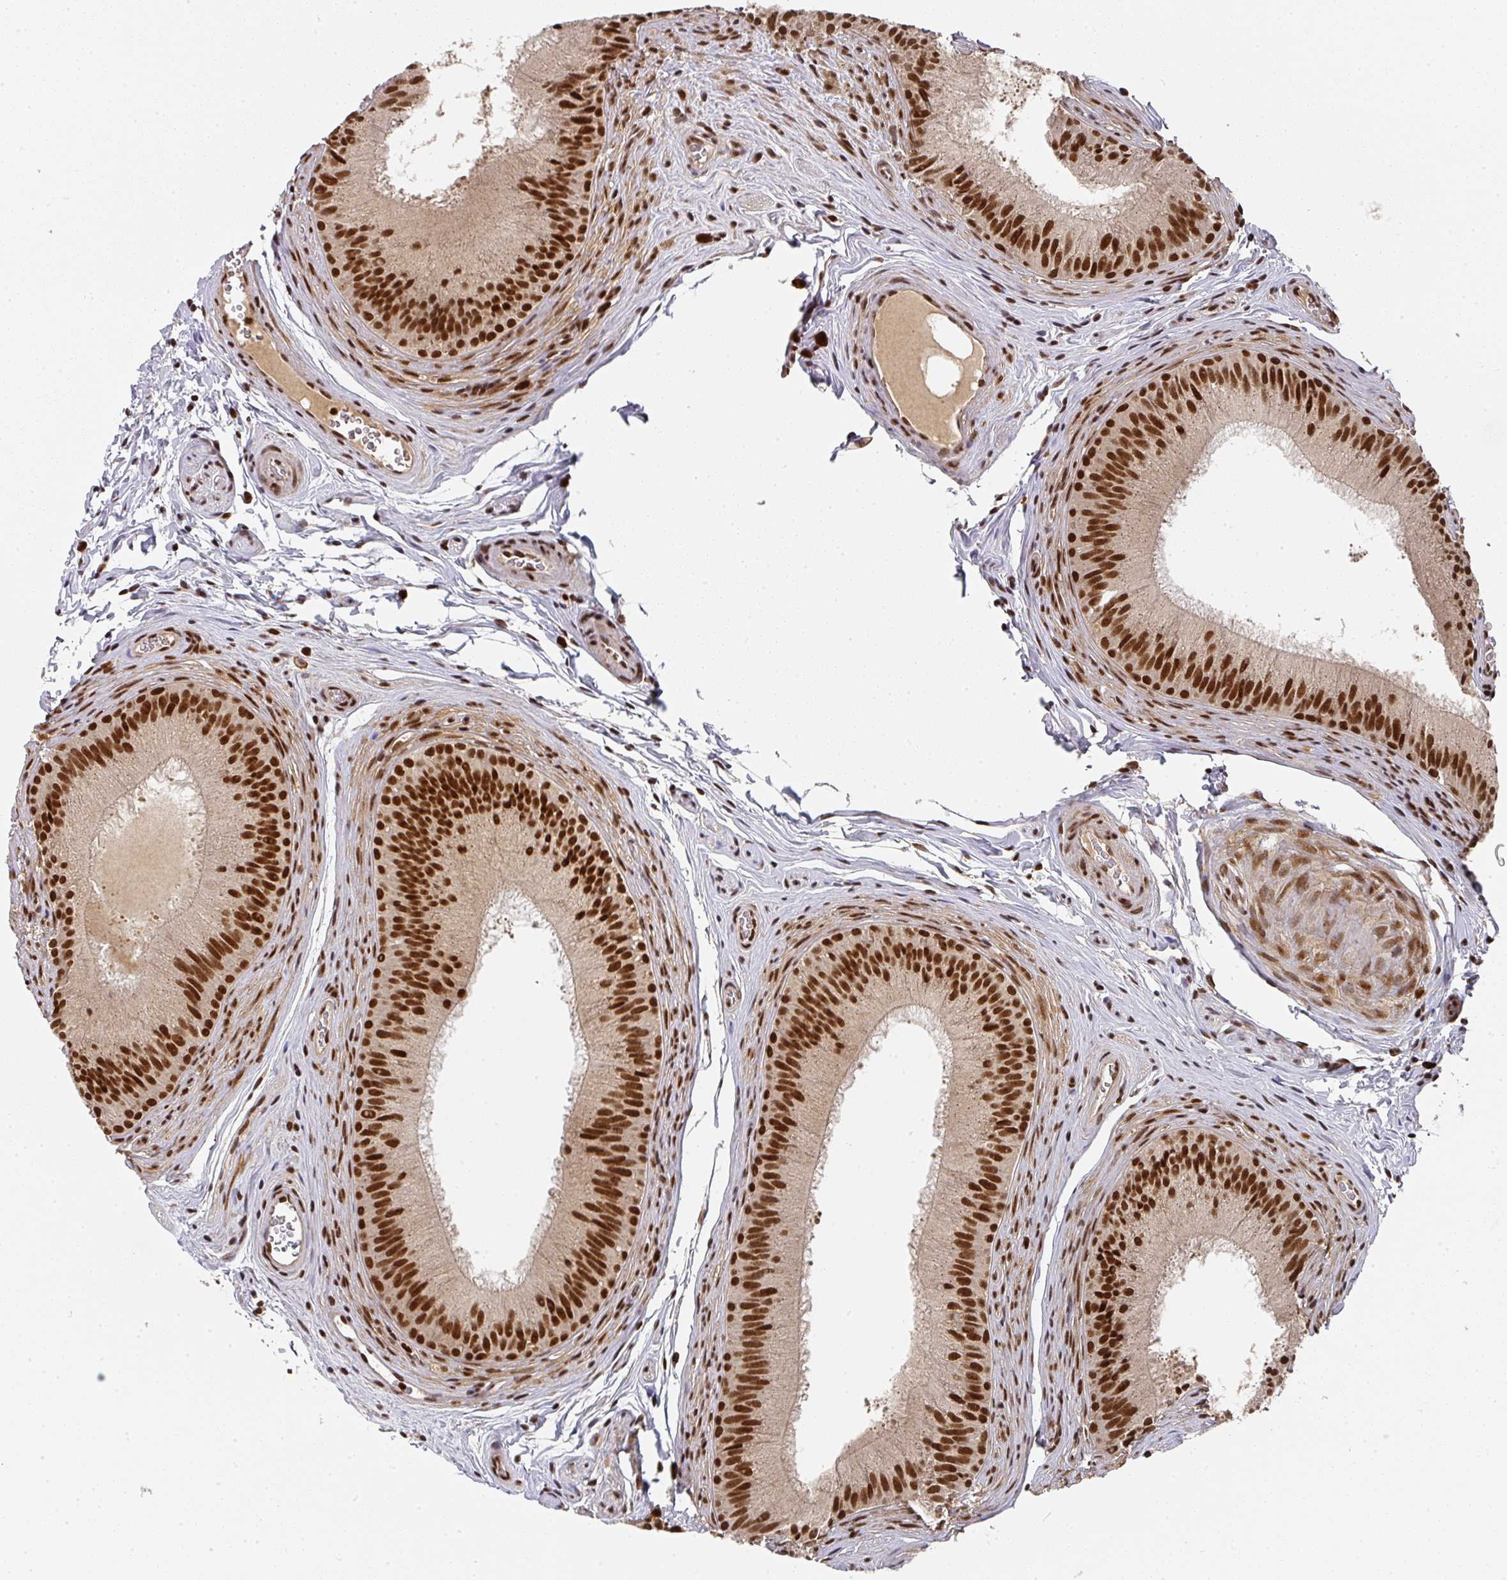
{"staining": {"intensity": "strong", "quantity": ">75%", "location": "nuclear"}, "tissue": "epididymis", "cell_type": "Glandular cells", "image_type": "normal", "snomed": [{"axis": "morphology", "description": "Normal tissue, NOS"}, {"axis": "topography", "description": "Epididymis"}], "caption": "Approximately >75% of glandular cells in normal epididymis demonstrate strong nuclear protein expression as visualized by brown immunohistochemical staining.", "gene": "DIDO1", "patient": {"sex": "male", "age": 24}}